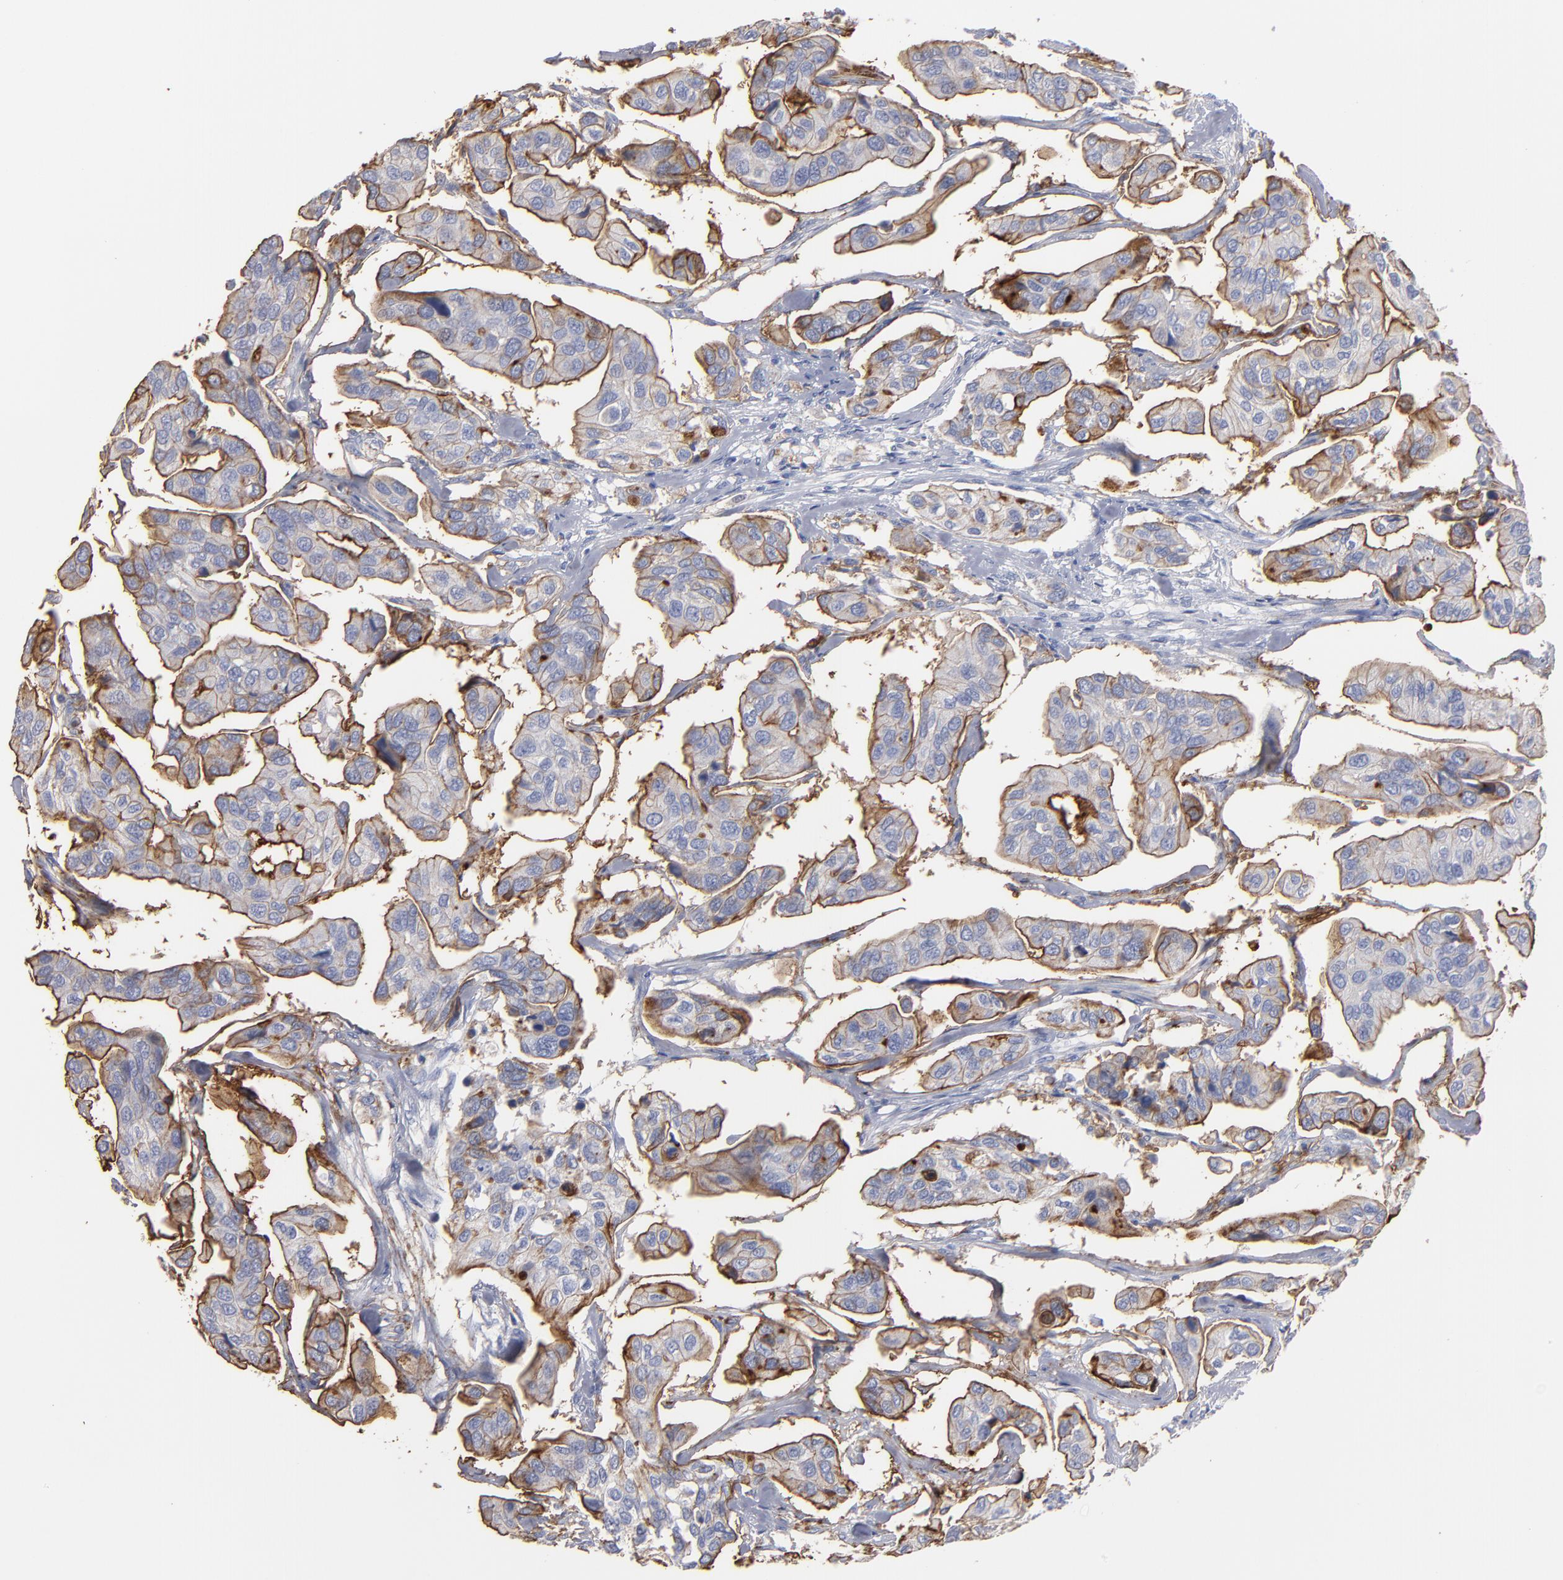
{"staining": {"intensity": "moderate", "quantity": "<25%", "location": "cytoplasmic/membranous"}, "tissue": "urothelial cancer", "cell_type": "Tumor cells", "image_type": "cancer", "snomed": [{"axis": "morphology", "description": "Adenocarcinoma, NOS"}, {"axis": "topography", "description": "Urinary bladder"}], "caption": "Immunohistochemical staining of adenocarcinoma demonstrates low levels of moderate cytoplasmic/membranous protein positivity in approximately <25% of tumor cells.", "gene": "TM4SF1", "patient": {"sex": "male", "age": 61}}